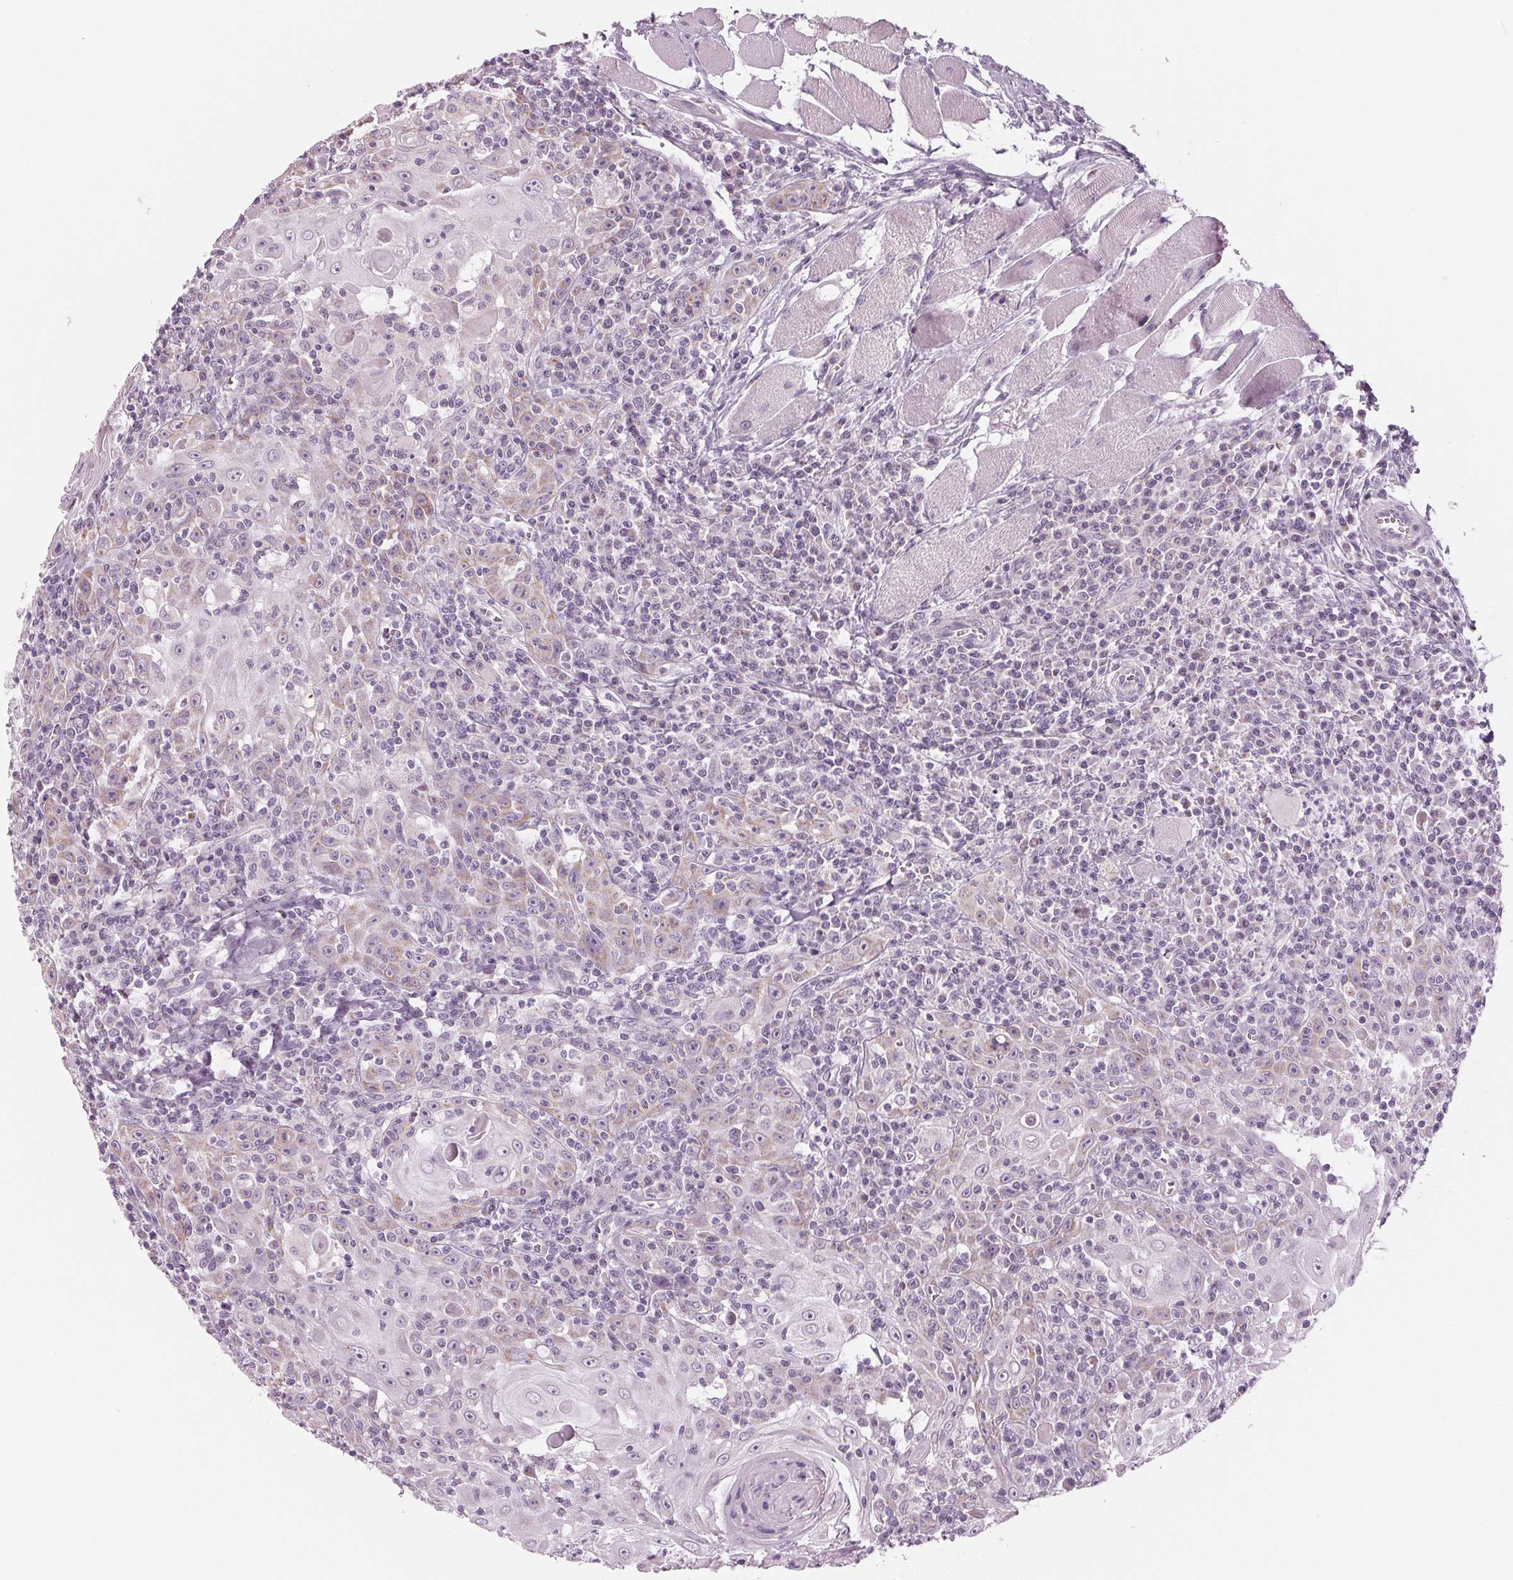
{"staining": {"intensity": "weak", "quantity": "<25%", "location": "cytoplasmic/membranous"}, "tissue": "head and neck cancer", "cell_type": "Tumor cells", "image_type": "cancer", "snomed": [{"axis": "morphology", "description": "Squamous cell carcinoma, NOS"}, {"axis": "topography", "description": "Head-Neck"}], "caption": "This image is of squamous cell carcinoma (head and neck) stained with immunohistochemistry to label a protein in brown with the nuclei are counter-stained blue. There is no positivity in tumor cells.", "gene": "SAMD4A", "patient": {"sex": "male", "age": 52}}